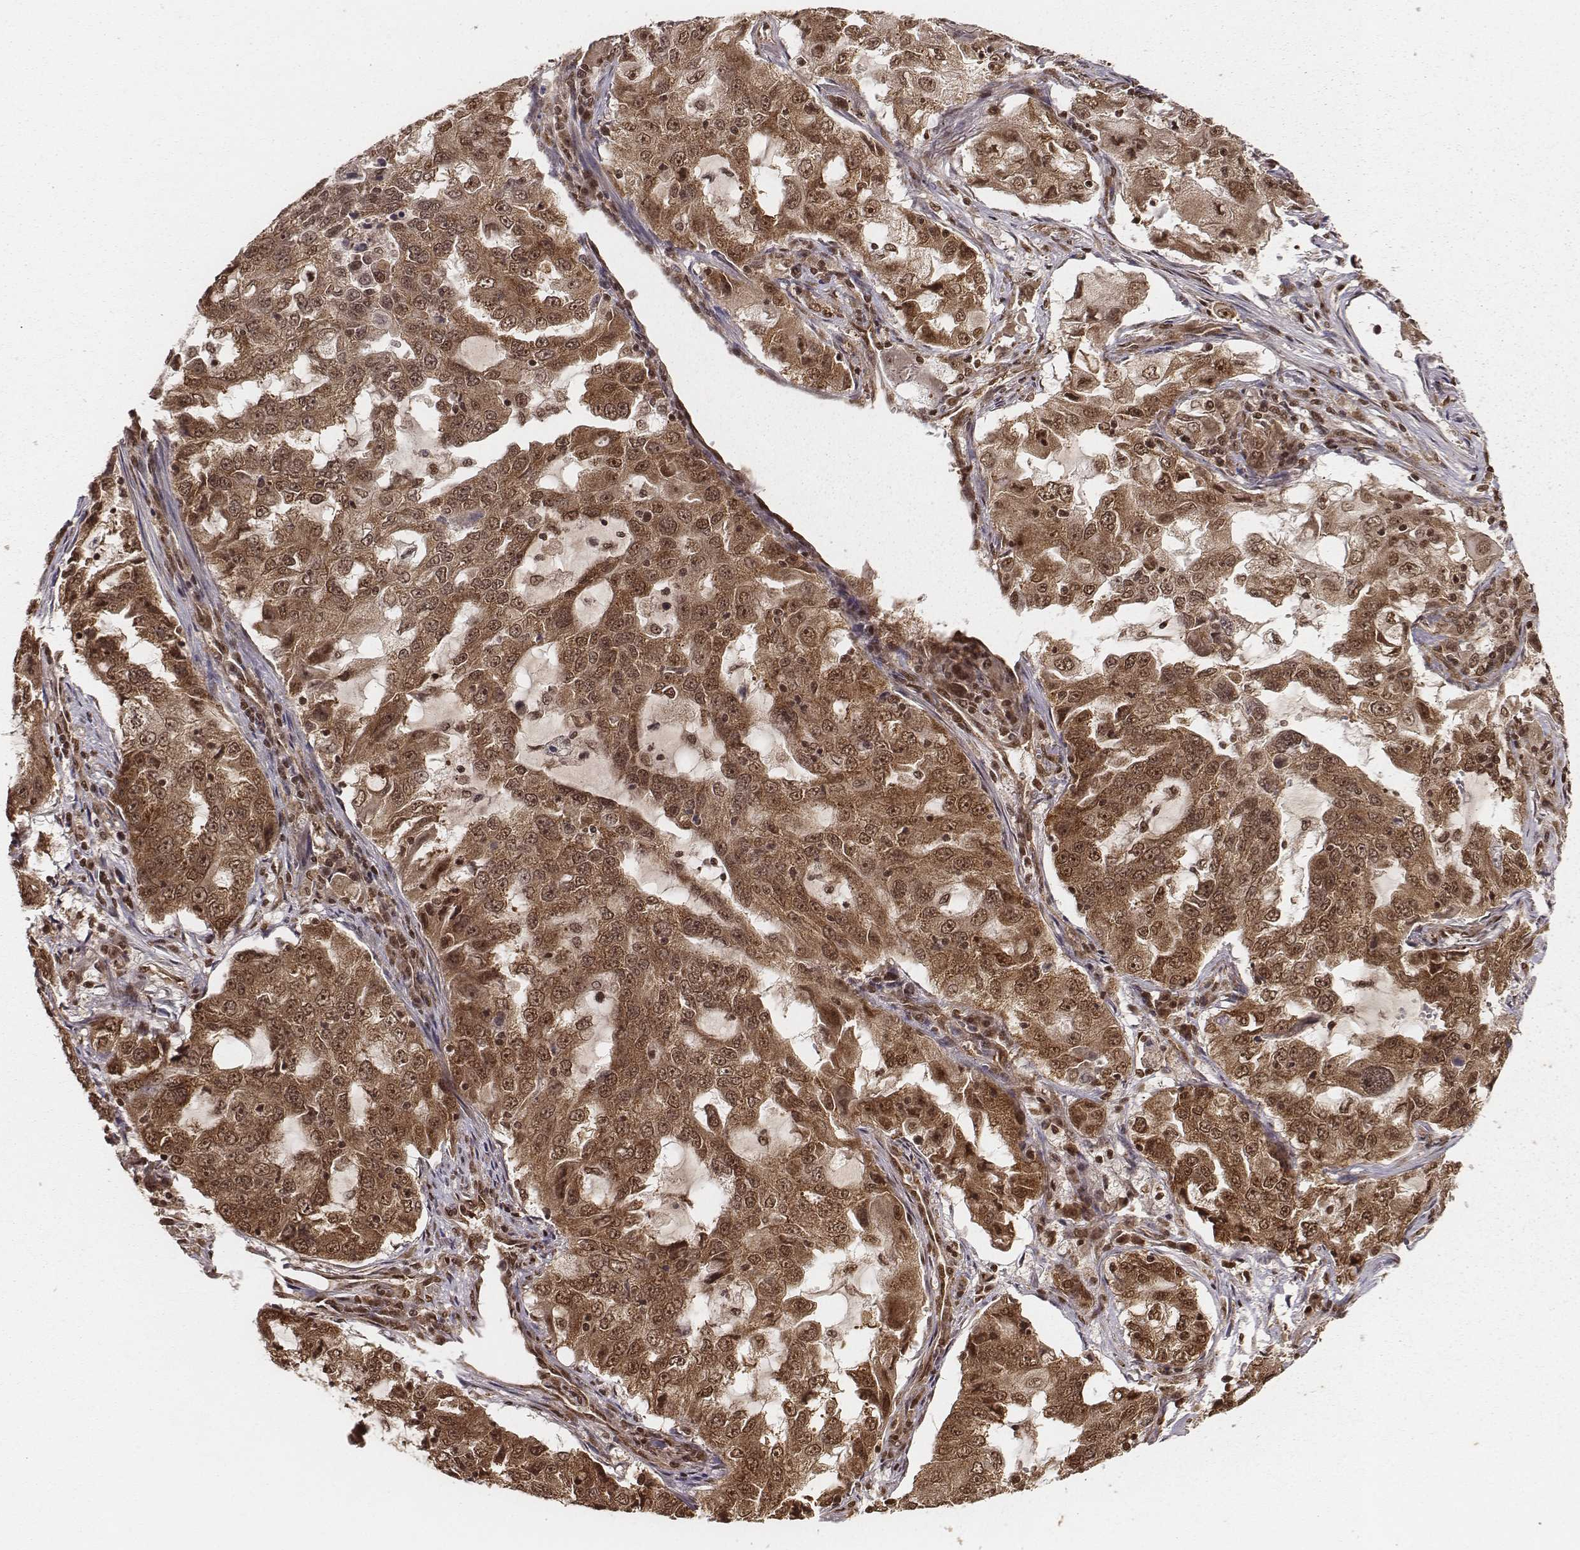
{"staining": {"intensity": "moderate", "quantity": ">75%", "location": "cytoplasmic/membranous,nuclear"}, "tissue": "lung cancer", "cell_type": "Tumor cells", "image_type": "cancer", "snomed": [{"axis": "morphology", "description": "Adenocarcinoma, NOS"}, {"axis": "topography", "description": "Lung"}], "caption": "Immunohistochemistry of human lung adenocarcinoma exhibits medium levels of moderate cytoplasmic/membranous and nuclear staining in approximately >75% of tumor cells. Using DAB (3,3'-diaminobenzidine) (brown) and hematoxylin (blue) stains, captured at high magnification using brightfield microscopy.", "gene": "NFX1", "patient": {"sex": "female", "age": 61}}